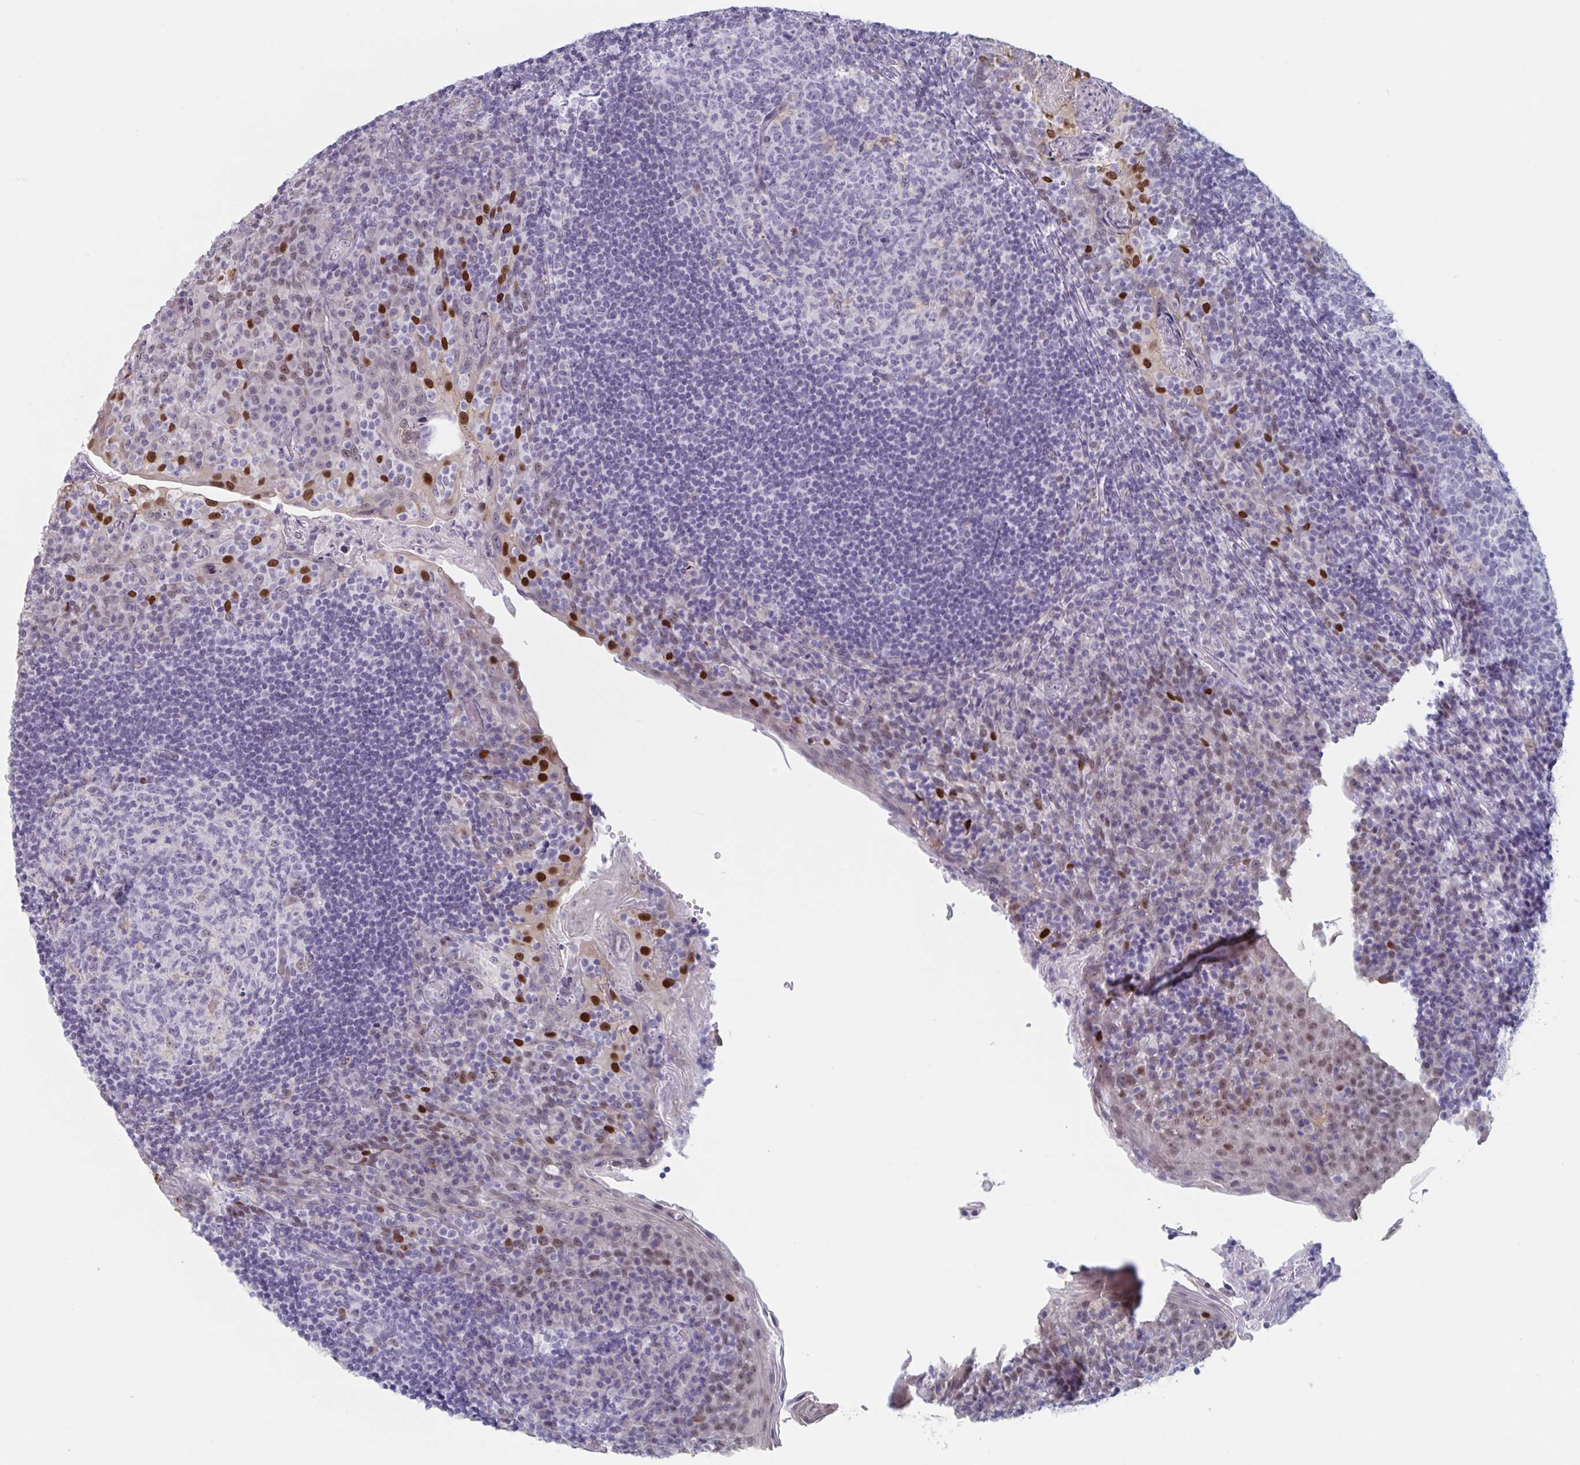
{"staining": {"intensity": "negative", "quantity": "none", "location": "none"}, "tissue": "tonsil", "cell_type": "Germinal center cells", "image_type": "normal", "snomed": [{"axis": "morphology", "description": "Normal tissue, NOS"}, {"axis": "topography", "description": "Tonsil"}], "caption": "Tonsil was stained to show a protein in brown. There is no significant staining in germinal center cells. (Stains: DAB (3,3'-diaminobenzidine) IHC with hematoxylin counter stain, Microscopy: brightfield microscopy at high magnification).", "gene": "FOXA1", "patient": {"sex": "male", "age": 17}}